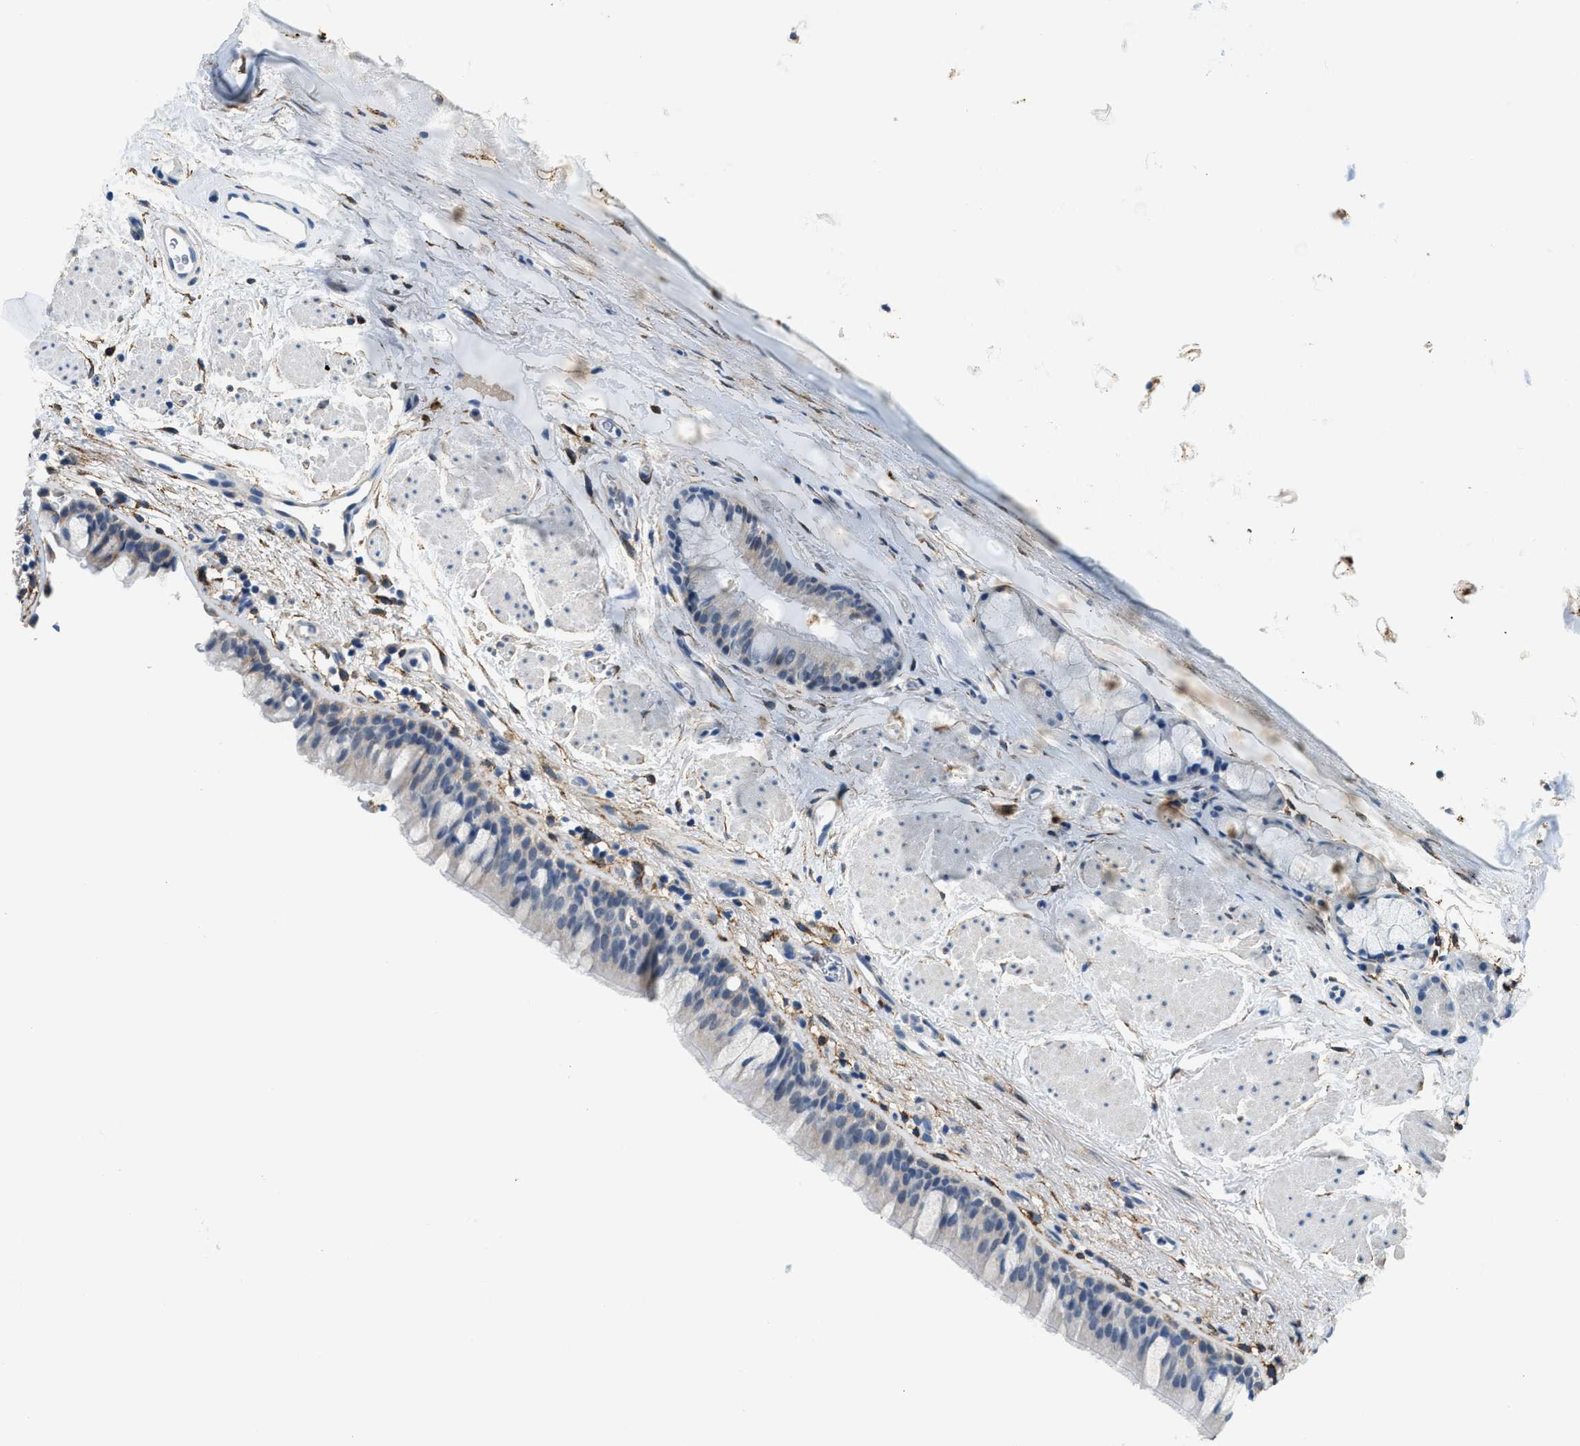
{"staining": {"intensity": "weak", "quantity": "<25%", "location": "cytoplasmic/membranous"}, "tissue": "bronchus", "cell_type": "Respiratory epithelial cells", "image_type": "normal", "snomed": [{"axis": "morphology", "description": "Normal tissue, NOS"}, {"axis": "topography", "description": "Cartilage tissue"}, {"axis": "topography", "description": "Bronchus"}], "caption": "Respiratory epithelial cells show no significant protein staining in unremarkable bronchus. The staining was performed using DAB (3,3'-diaminobenzidine) to visualize the protein expression in brown, while the nuclei were stained in blue with hematoxylin (Magnification: 20x).", "gene": "LRP1", "patient": {"sex": "female", "age": 53}}